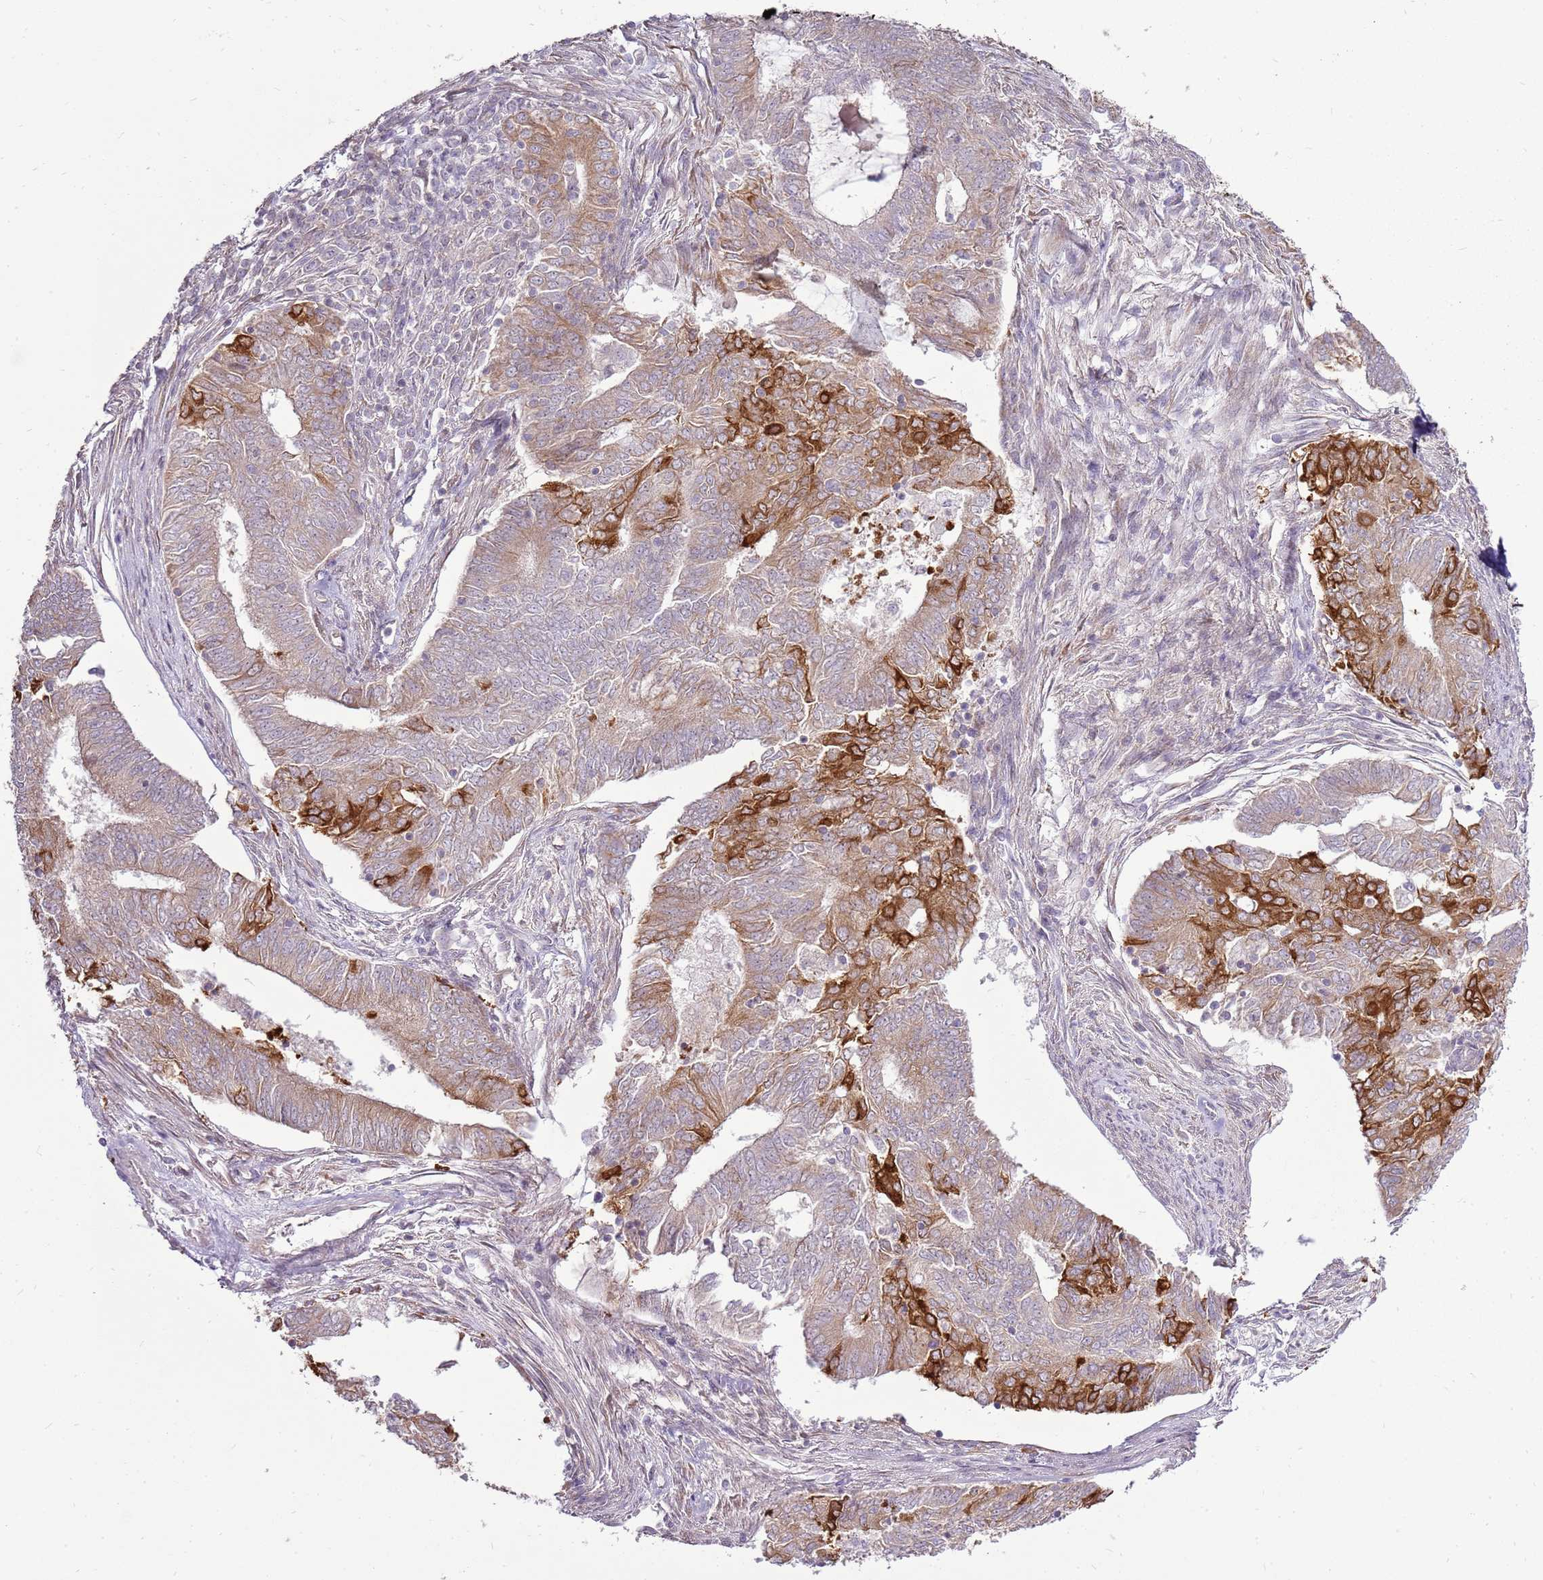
{"staining": {"intensity": "strong", "quantity": "<25%", "location": "cytoplasmic/membranous"}, "tissue": "endometrial cancer", "cell_type": "Tumor cells", "image_type": "cancer", "snomed": [{"axis": "morphology", "description": "Adenocarcinoma, NOS"}, {"axis": "topography", "description": "Endometrium"}], "caption": "This histopathology image demonstrates endometrial cancer (adenocarcinoma) stained with IHC to label a protein in brown. The cytoplasmic/membranous of tumor cells show strong positivity for the protein. Nuclei are counter-stained blue.", "gene": "UGGT2", "patient": {"sex": "female", "age": 62}}